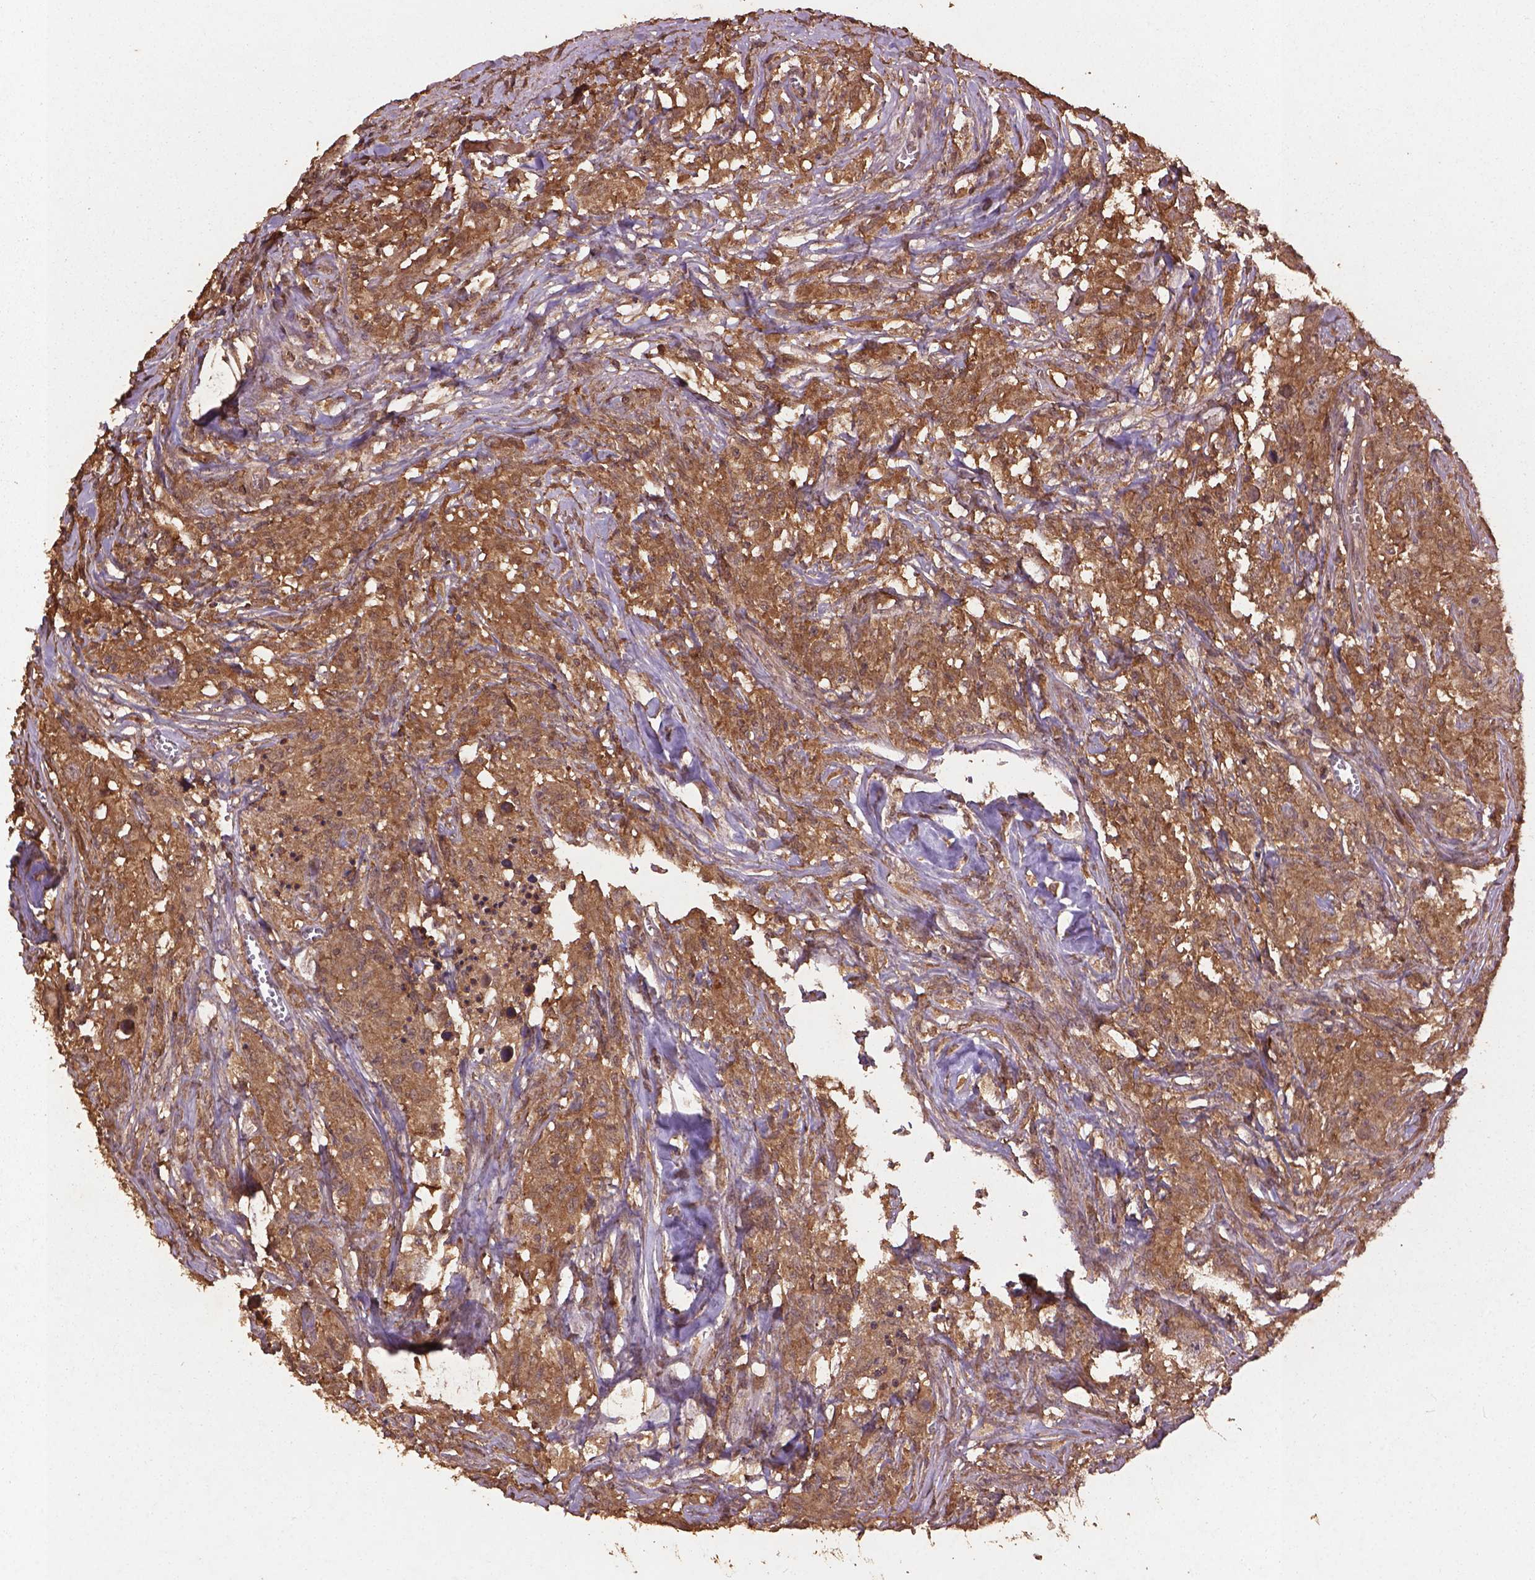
{"staining": {"intensity": "weak", "quantity": ">75%", "location": "cytoplasmic/membranous"}, "tissue": "testis cancer", "cell_type": "Tumor cells", "image_type": "cancer", "snomed": [{"axis": "morphology", "description": "Seminoma, NOS"}, {"axis": "topography", "description": "Testis"}], "caption": "Testis seminoma stained with a brown dye displays weak cytoplasmic/membranous positive positivity in approximately >75% of tumor cells.", "gene": "BABAM1", "patient": {"sex": "male", "age": 49}}